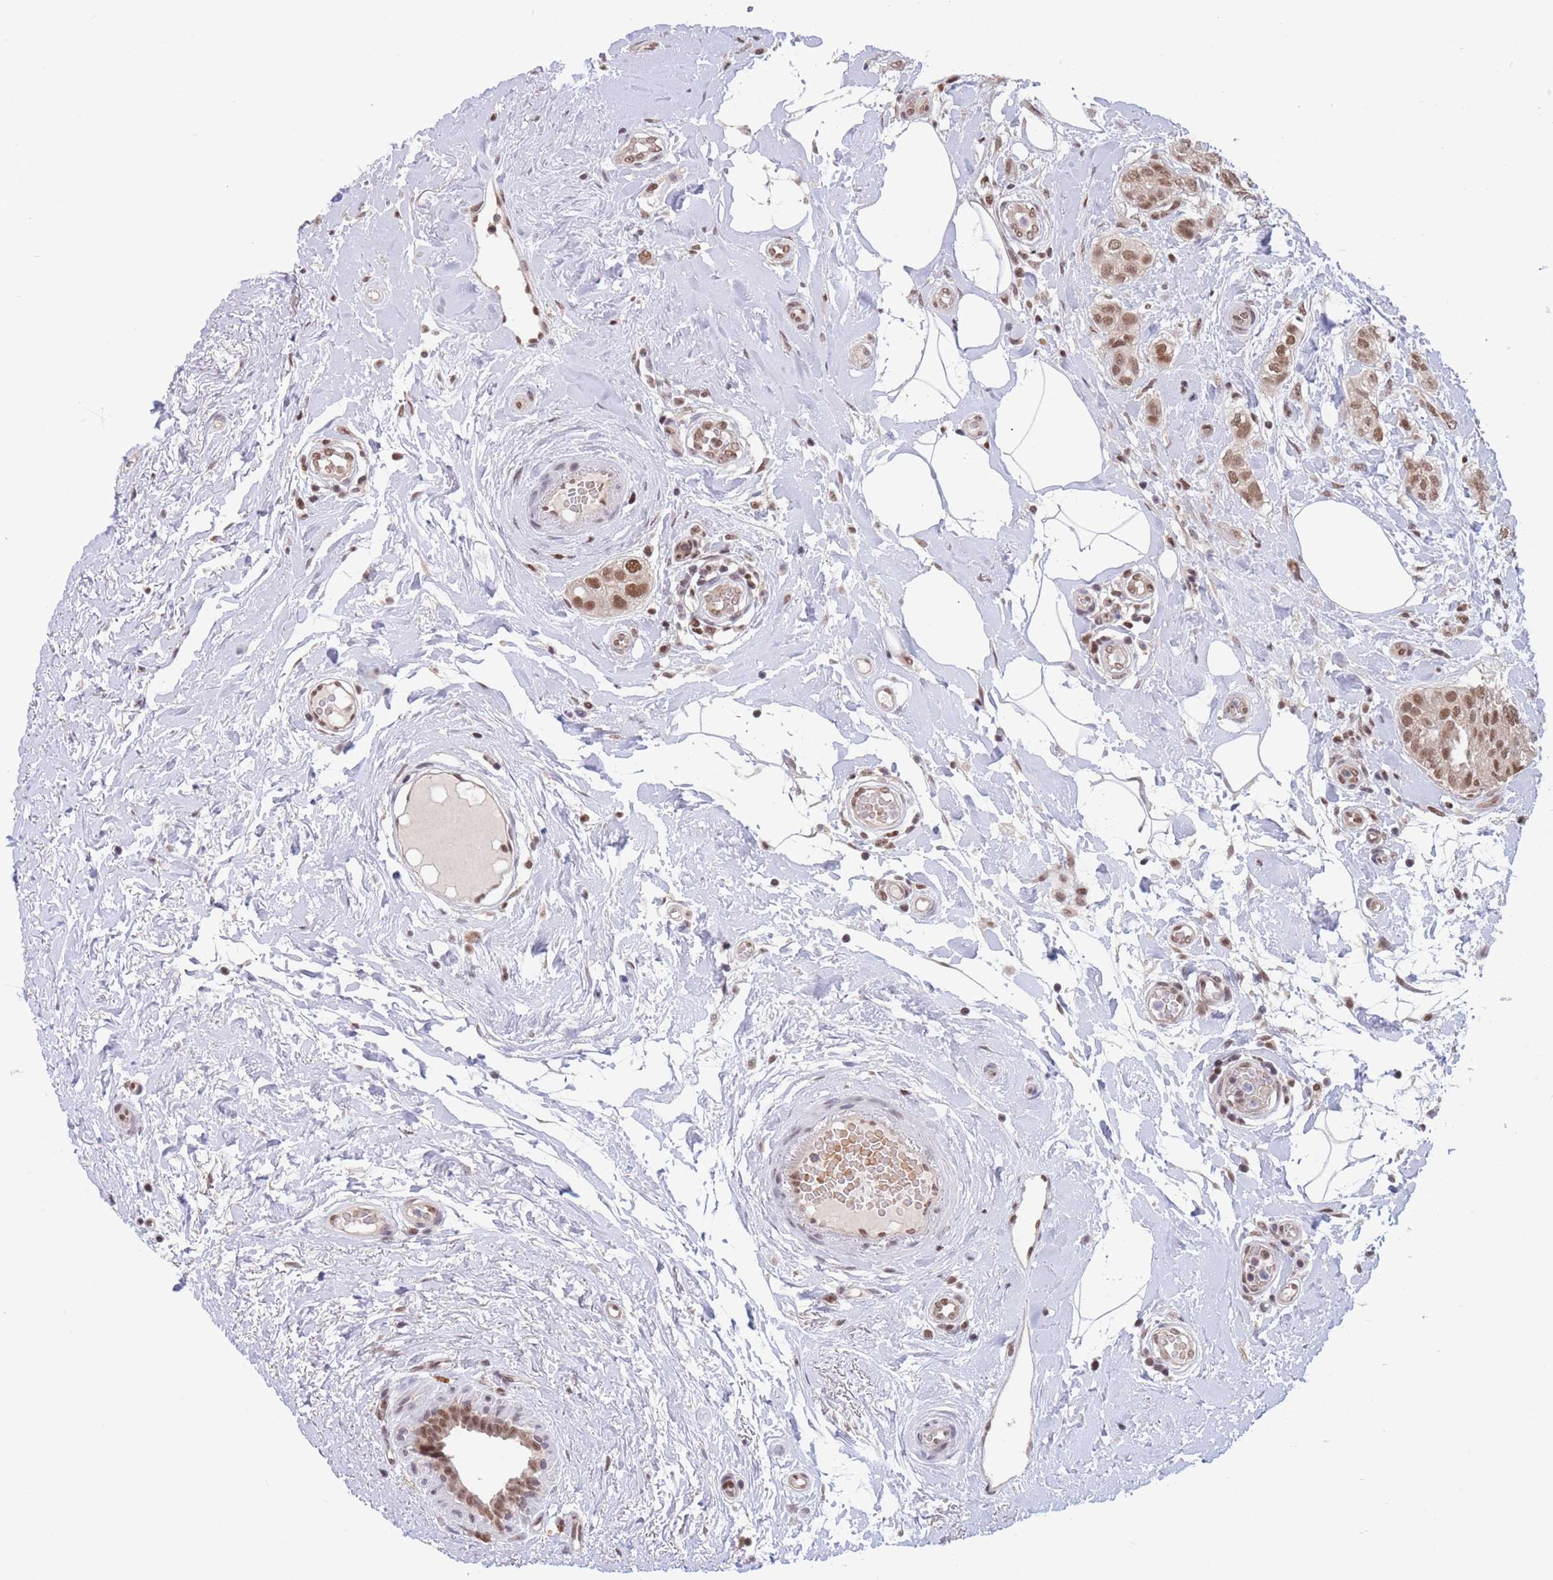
{"staining": {"intensity": "moderate", "quantity": ">75%", "location": "nuclear"}, "tissue": "breast cancer", "cell_type": "Tumor cells", "image_type": "cancer", "snomed": [{"axis": "morphology", "description": "Duct carcinoma"}, {"axis": "topography", "description": "Breast"}], "caption": "Immunohistochemical staining of invasive ductal carcinoma (breast) exhibits medium levels of moderate nuclear positivity in about >75% of tumor cells.", "gene": "SMAD9", "patient": {"sex": "female", "age": 73}}